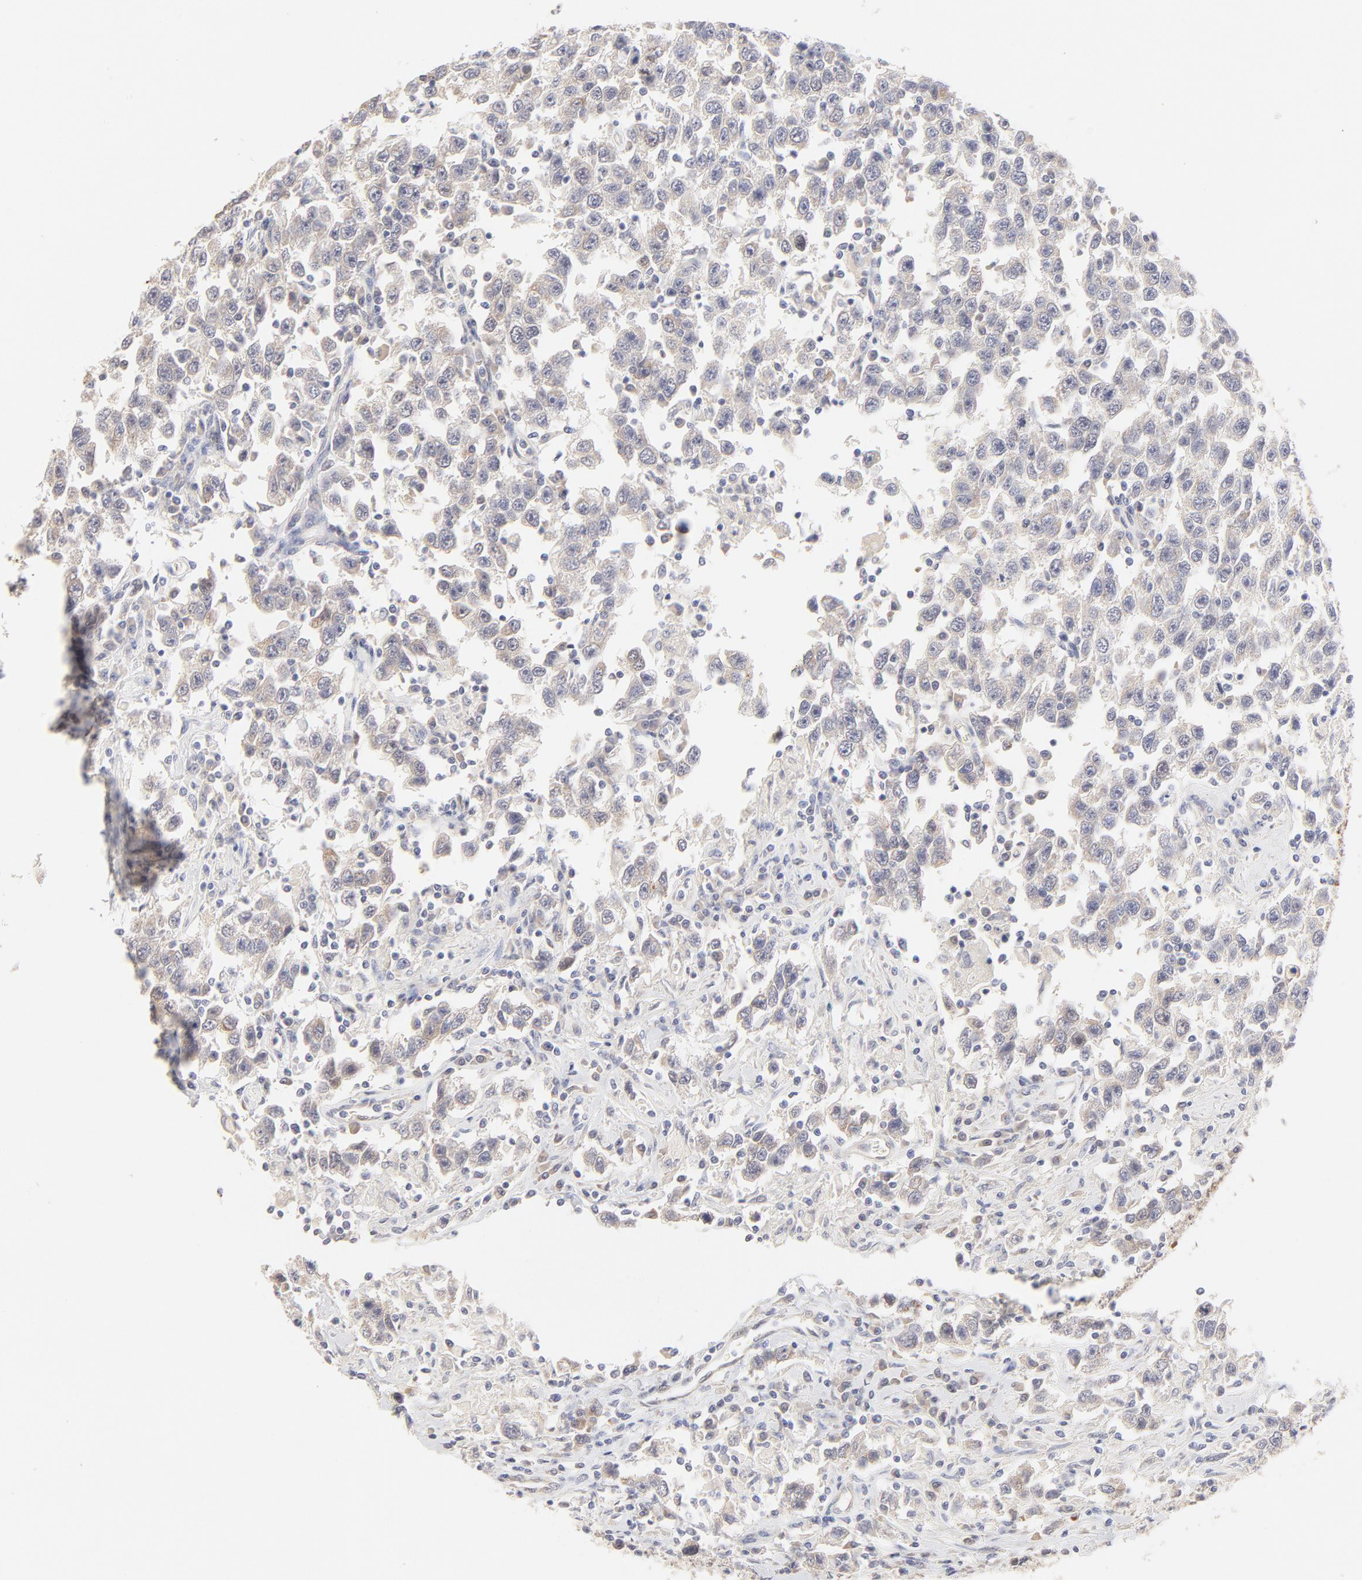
{"staining": {"intensity": "negative", "quantity": "none", "location": "none"}, "tissue": "testis cancer", "cell_type": "Tumor cells", "image_type": "cancer", "snomed": [{"axis": "morphology", "description": "Seminoma, NOS"}, {"axis": "topography", "description": "Testis"}], "caption": "Histopathology image shows no significant protein staining in tumor cells of testis cancer (seminoma).", "gene": "NKX2-2", "patient": {"sex": "male", "age": 41}}